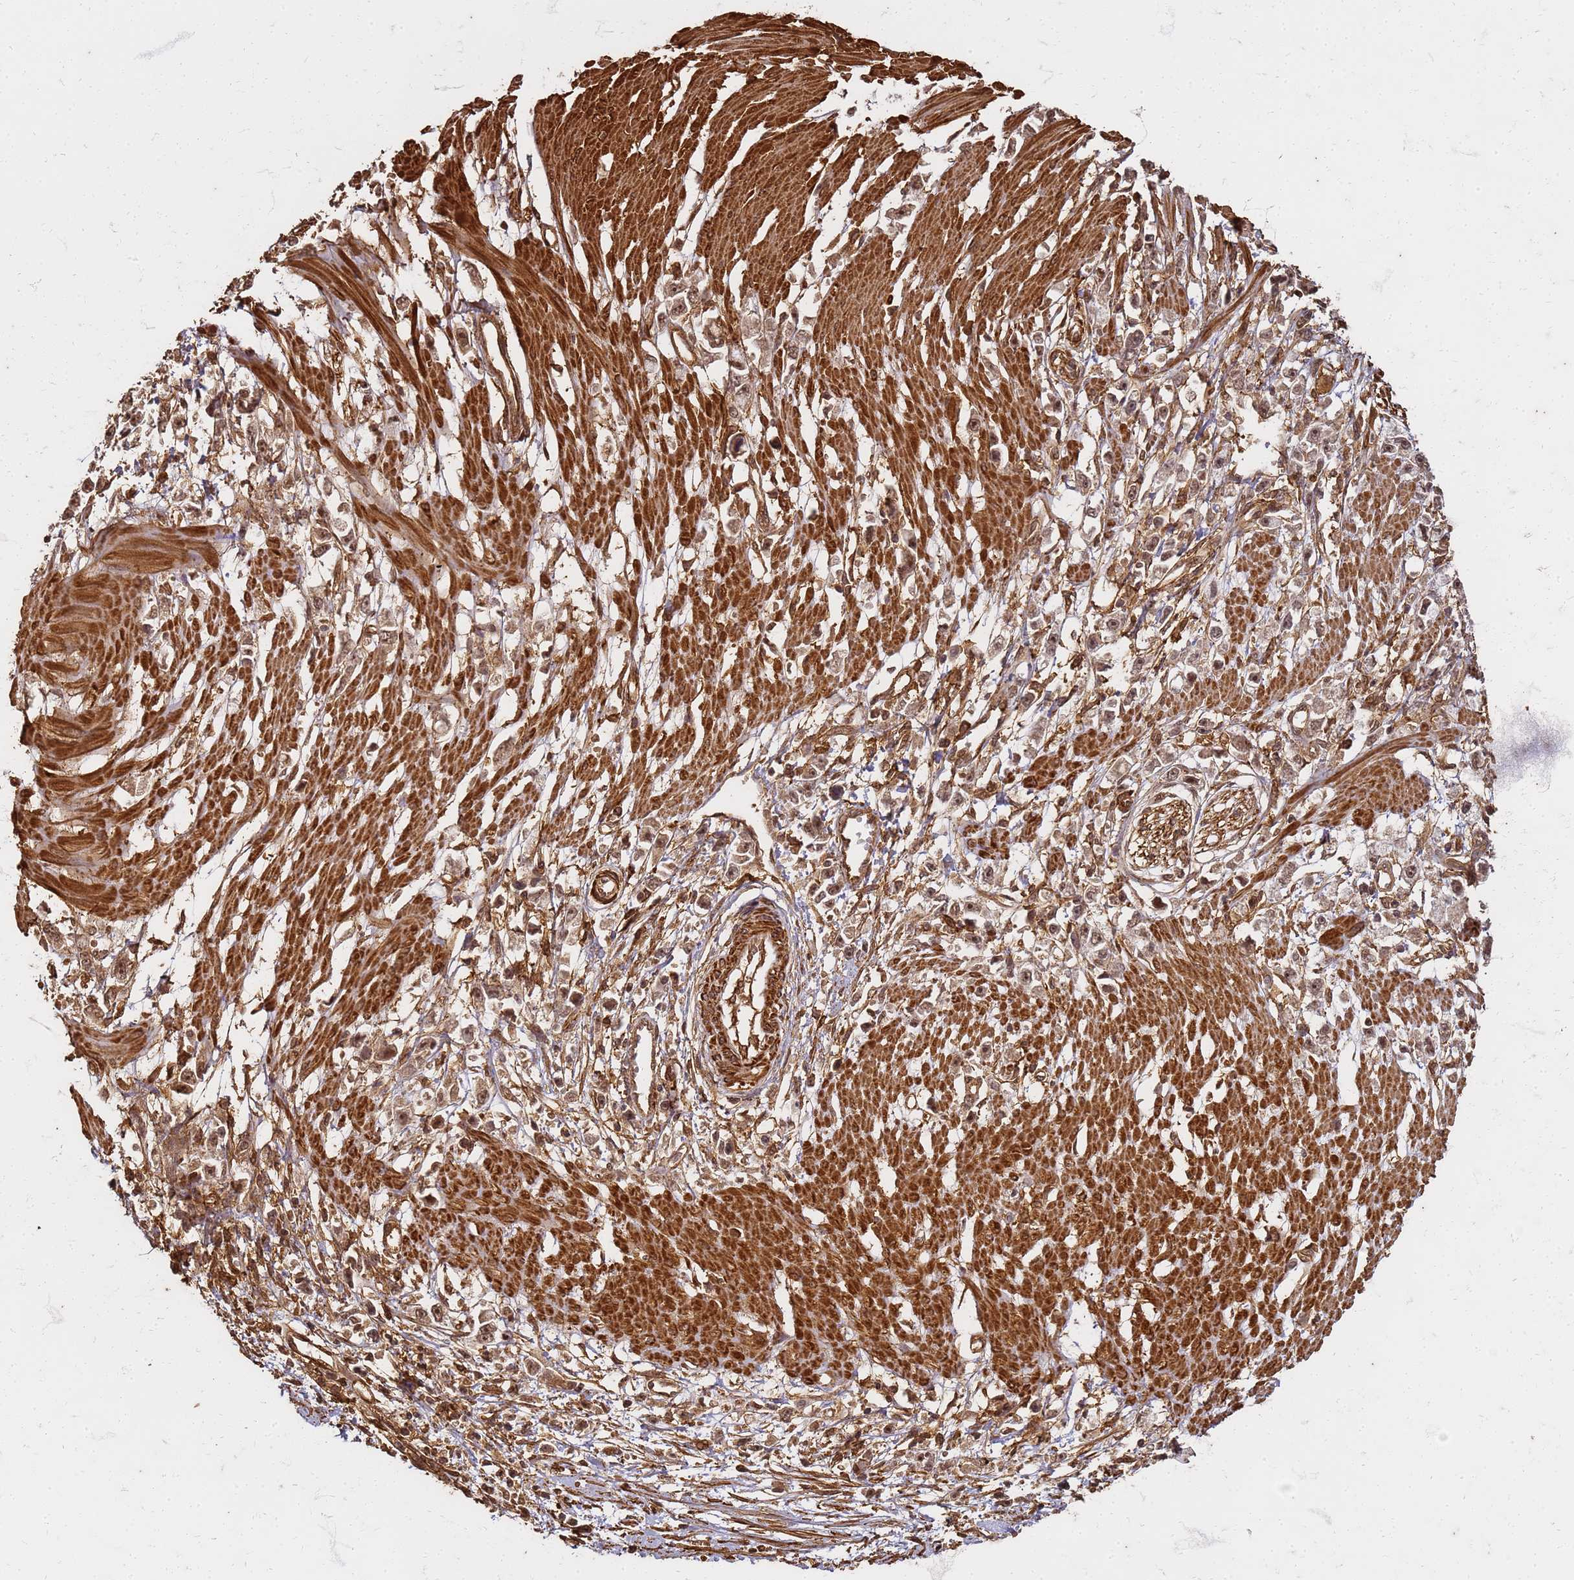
{"staining": {"intensity": "weak", "quantity": ">75%", "location": "cytoplasmic/membranous,nuclear"}, "tissue": "stomach cancer", "cell_type": "Tumor cells", "image_type": "cancer", "snomed": [{"axis": "morphology", "description": "Adenocarcinoma, NOS"}, {"axis": "topography", "description": "Stomach"}], "caption": "Brown immunohistochemical staining in human stomach cancer (adenocarcinoma) displays weak cytoplasmic/membranous and nuclear expression in about >75% of tumor cells.", "gene": "KIF26A", "patient": {"sex": "female", "age": 59}}